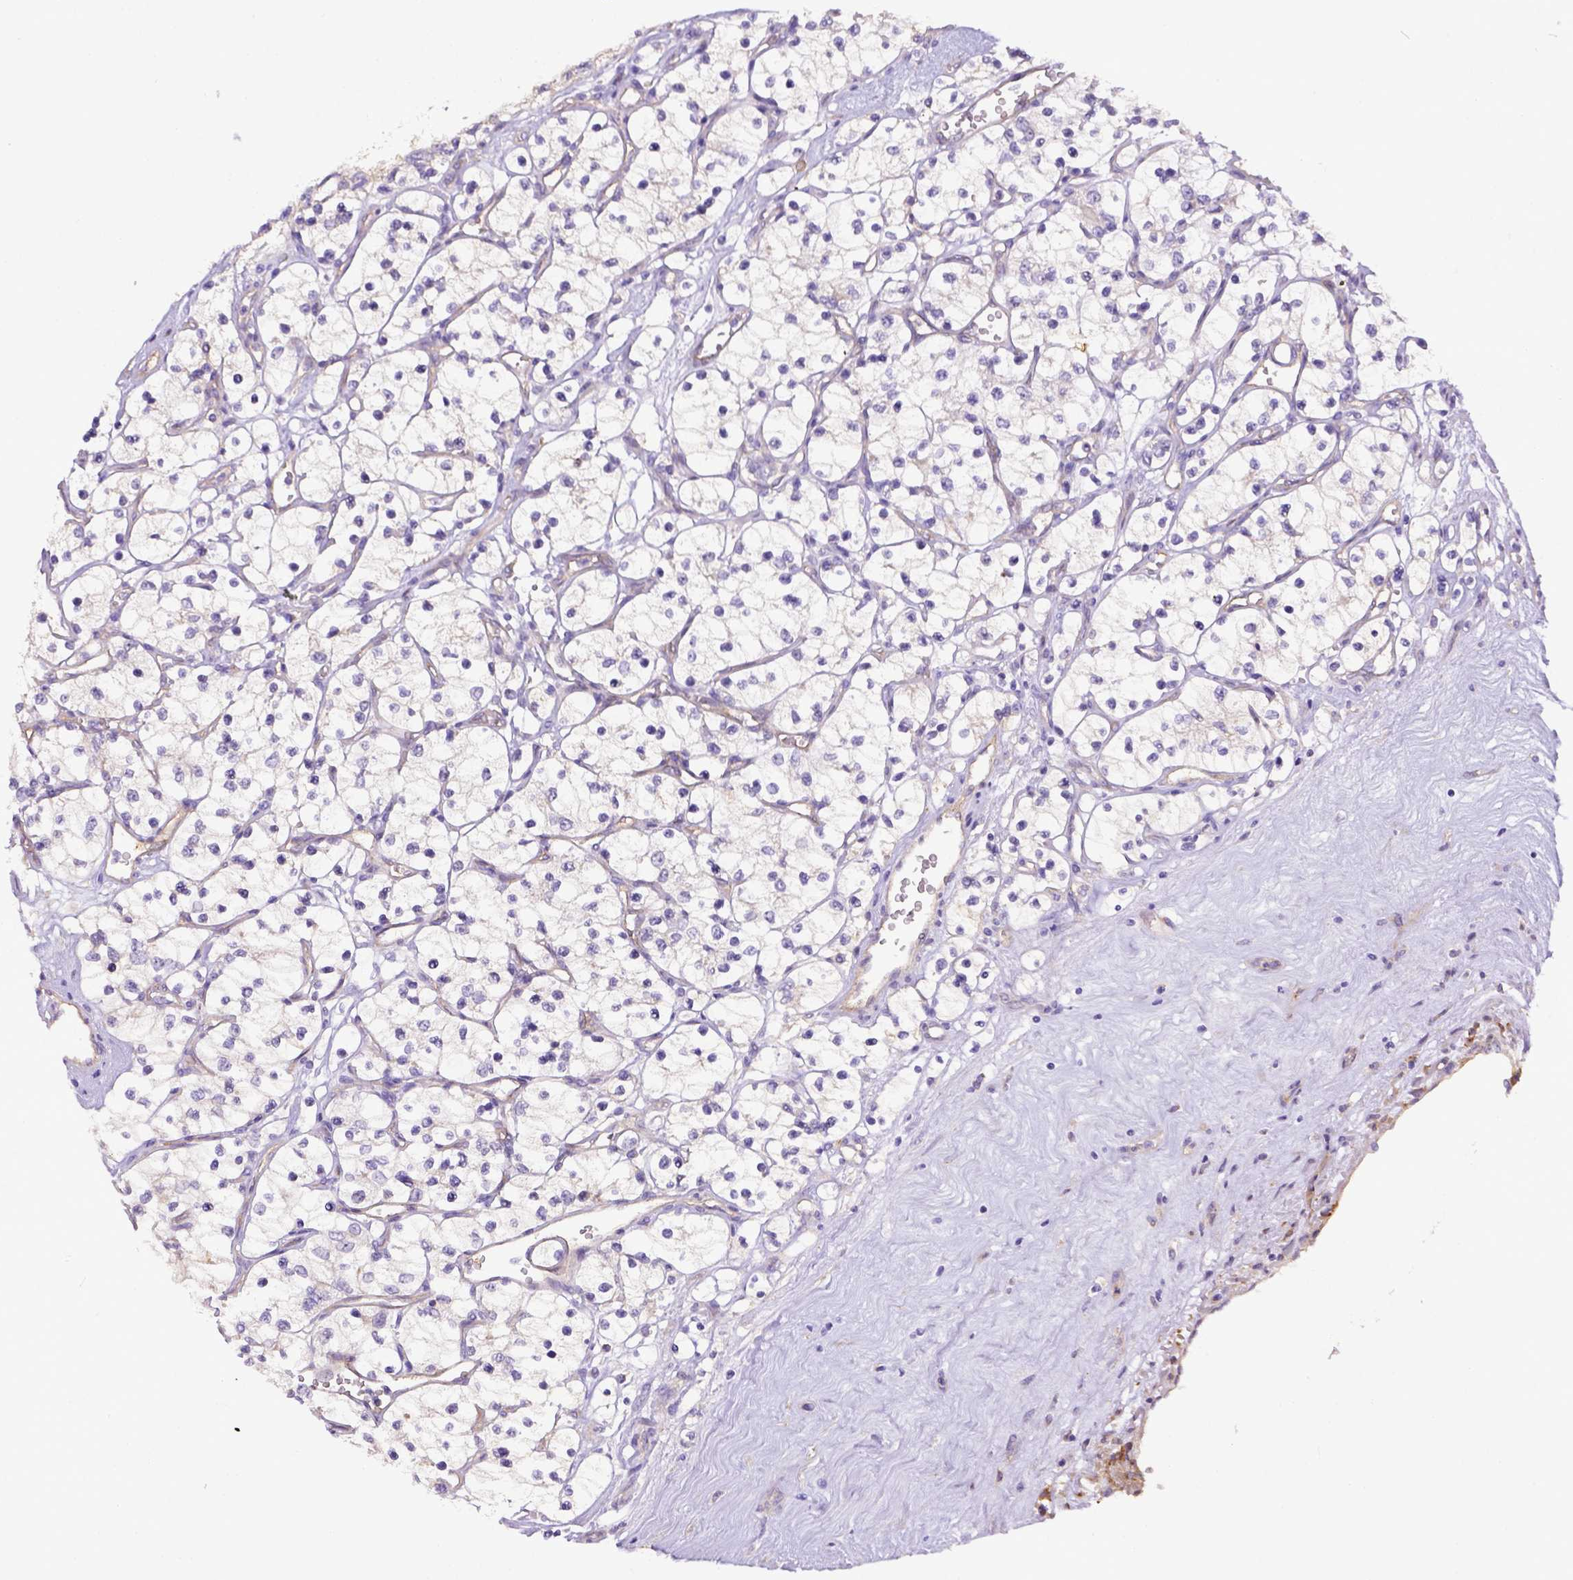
{"staining": {"intensity": "negative", "quantity": "none", "location": "none"}, "tissue": "renal cancer", "cell_type": "Tumor cells", "image_type": "cancer", "snomed": [{"axis": "morphology", "description": "Adenocarcinoma, NOS"}, {"axis": "topography", "description": "Kidney"}], "caption": "Renal cancer (adenocarcinoma) was stained to show a protein in brown. There is no significant positivity in tumor cells.", "gene": "CD40", "patient": {"sex": "female", "age": 69}}